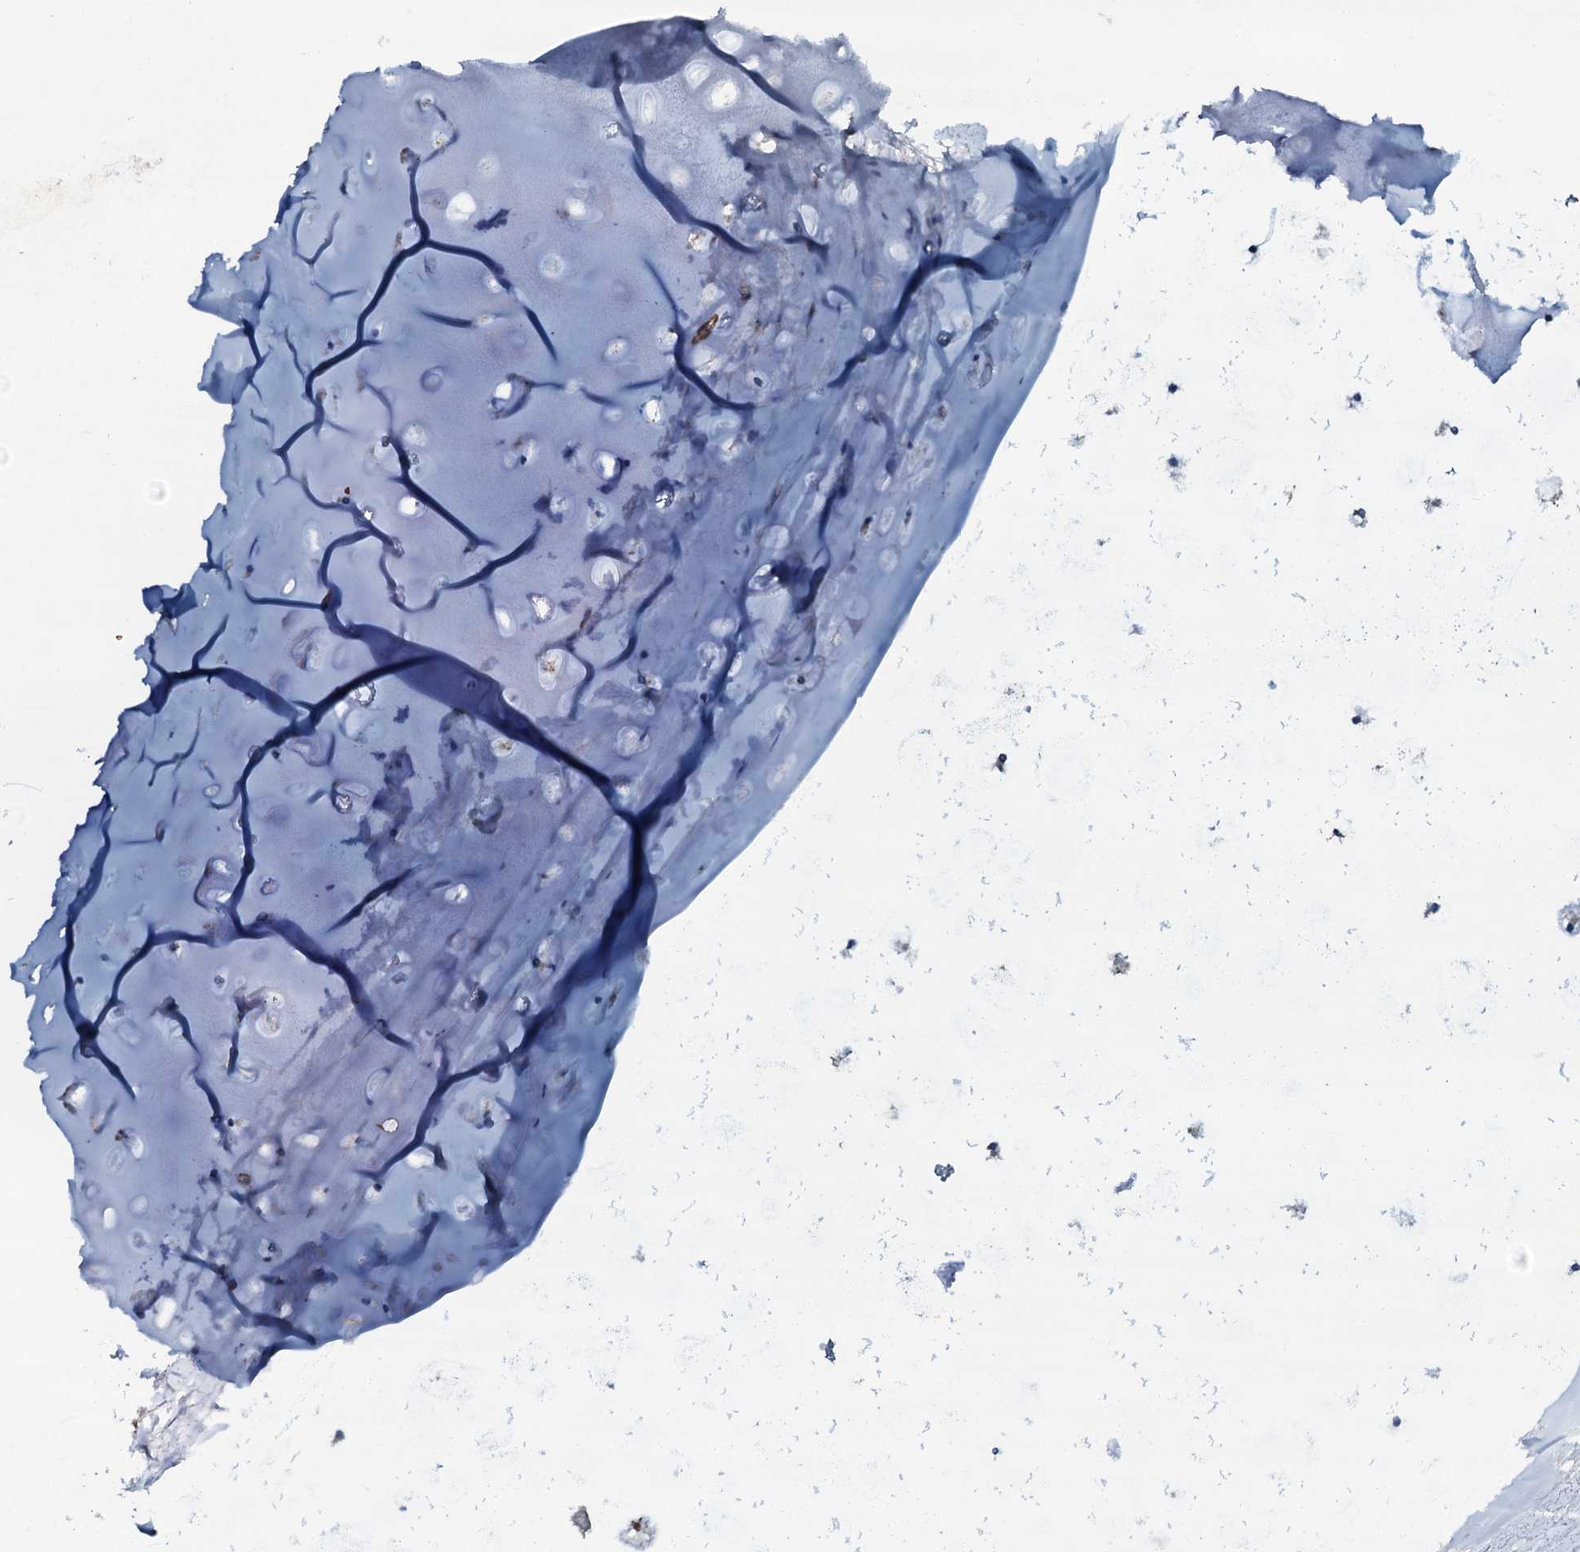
{"staining": {"intensity": "negative", "quantity": "none", "location": "none"}, "tissue": "adipose tissue", "cell_type": "Adipocytes", "image_type": "normal", "snomed": [{"axis": "morphology", "description": "Normal tissue, NOS"}, {"axis": "topography", "description": "Lymph node"}, {"axis": "topography", "description": "Bronchus"}], "caption": "High magnification brightfield microscopy of benign adipose tissue stained with DAB (3,3'-diaminobenzidine) (brown) and counterstained with hematoxylin (blue): adipocytes show no significant staining. Nuclei are stained in blue.", "gene": "CLEC14A", "patient": {"sex": "male", "age": 63}}